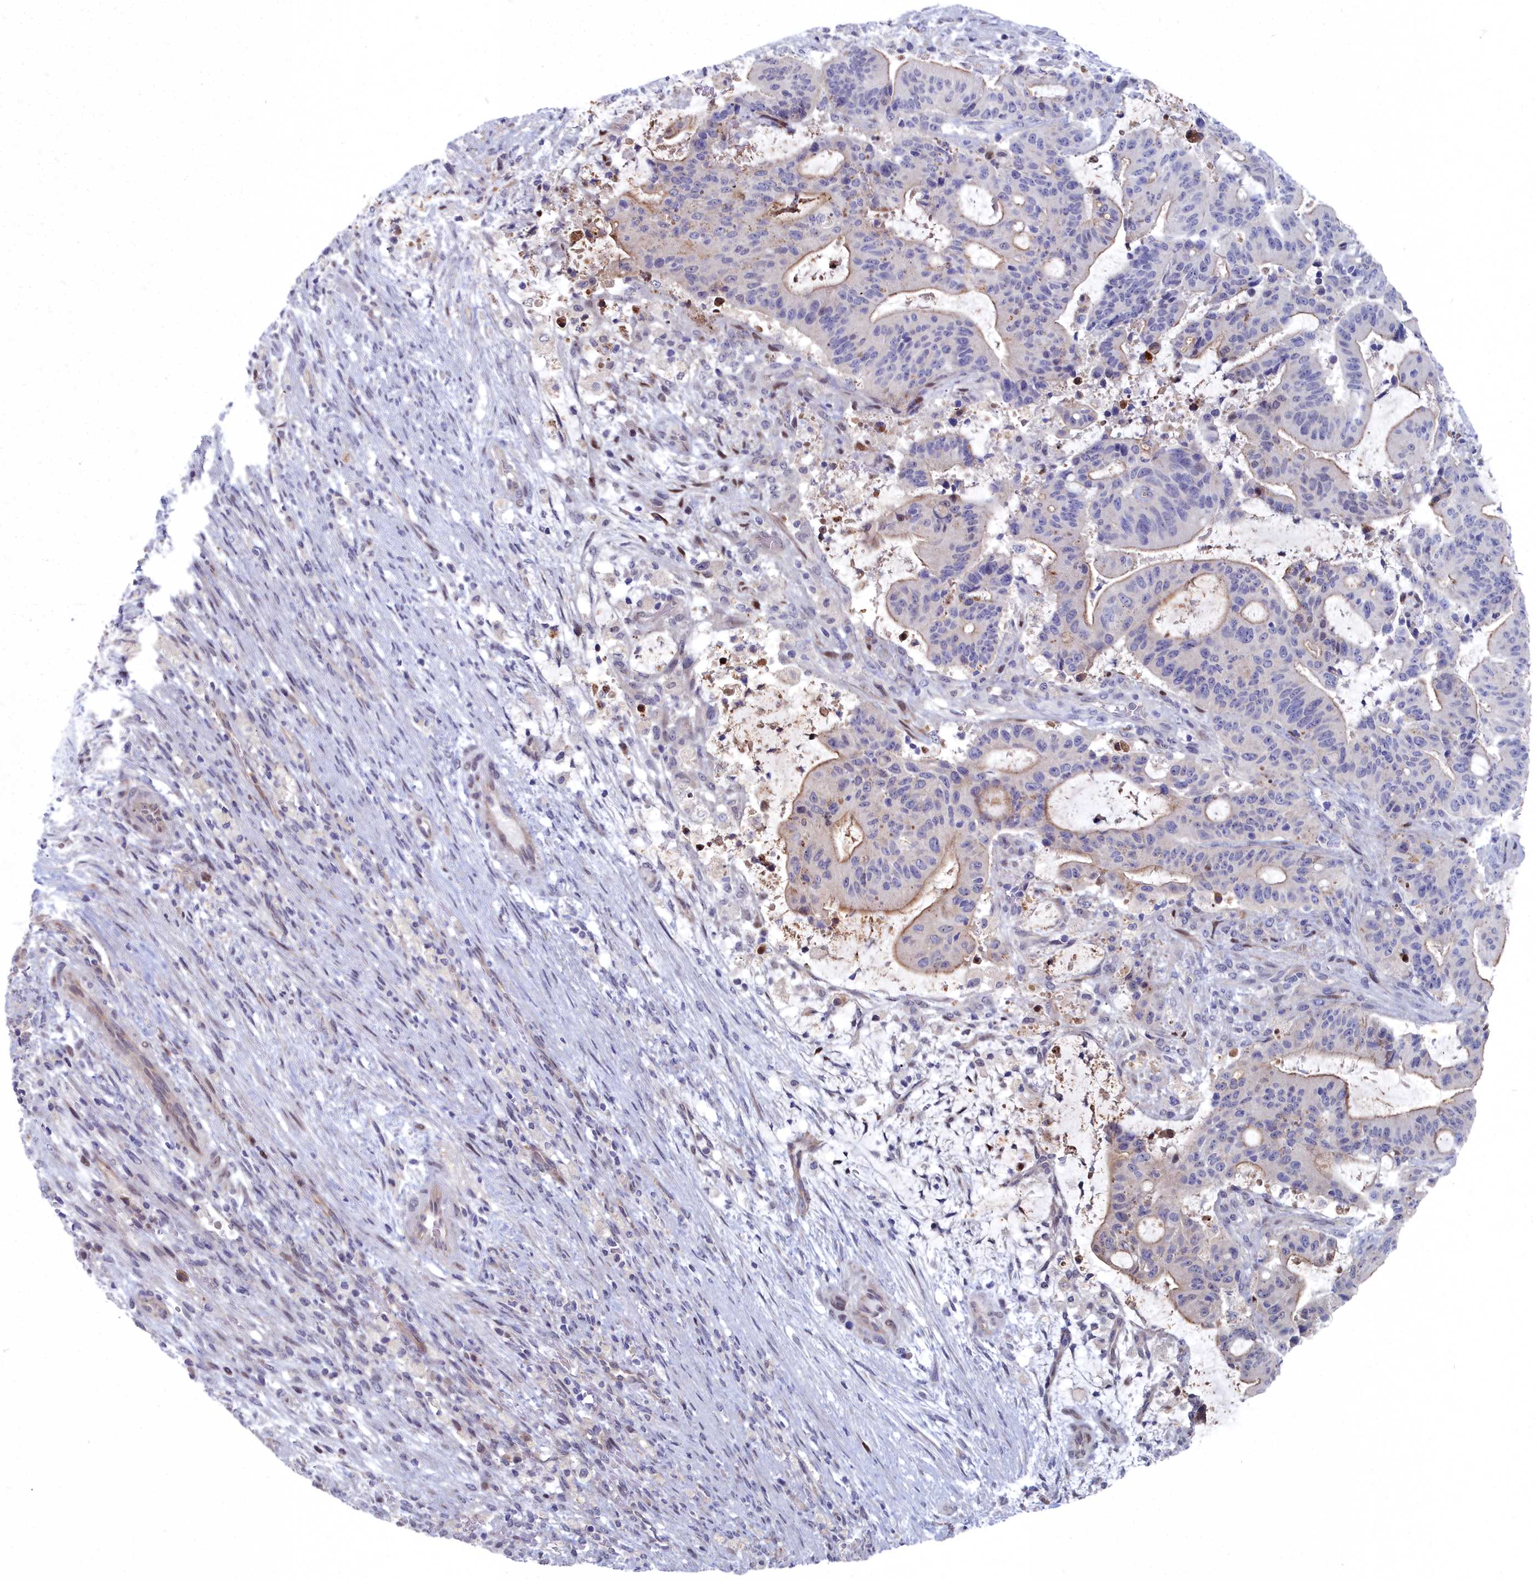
{"staining": {"intensity": "weak", "quantity": "<25%", "location": "cytoplasmic/membranous"}, "tissue": "liver cancer", "cell_type": "Tumor cells", "image_type": "cancer", "snomed": [{"axis": "morphology", "description": "Normal tissue, NOS"}, {"axis": "morphology", "description": "Cholangiocarcinoma"}, {"axis": "topography", "description": "Liver"}, {"axis": "topography", "description": "Peripheral nerve tissue"}], "caption": "Liver cancer (cholangiocarcinoma) was stained to show a protein in brown. There is no significant staining in tumor cells.", "gene": "RPS27A", "patient": {"sex": "female", "age": 73}}